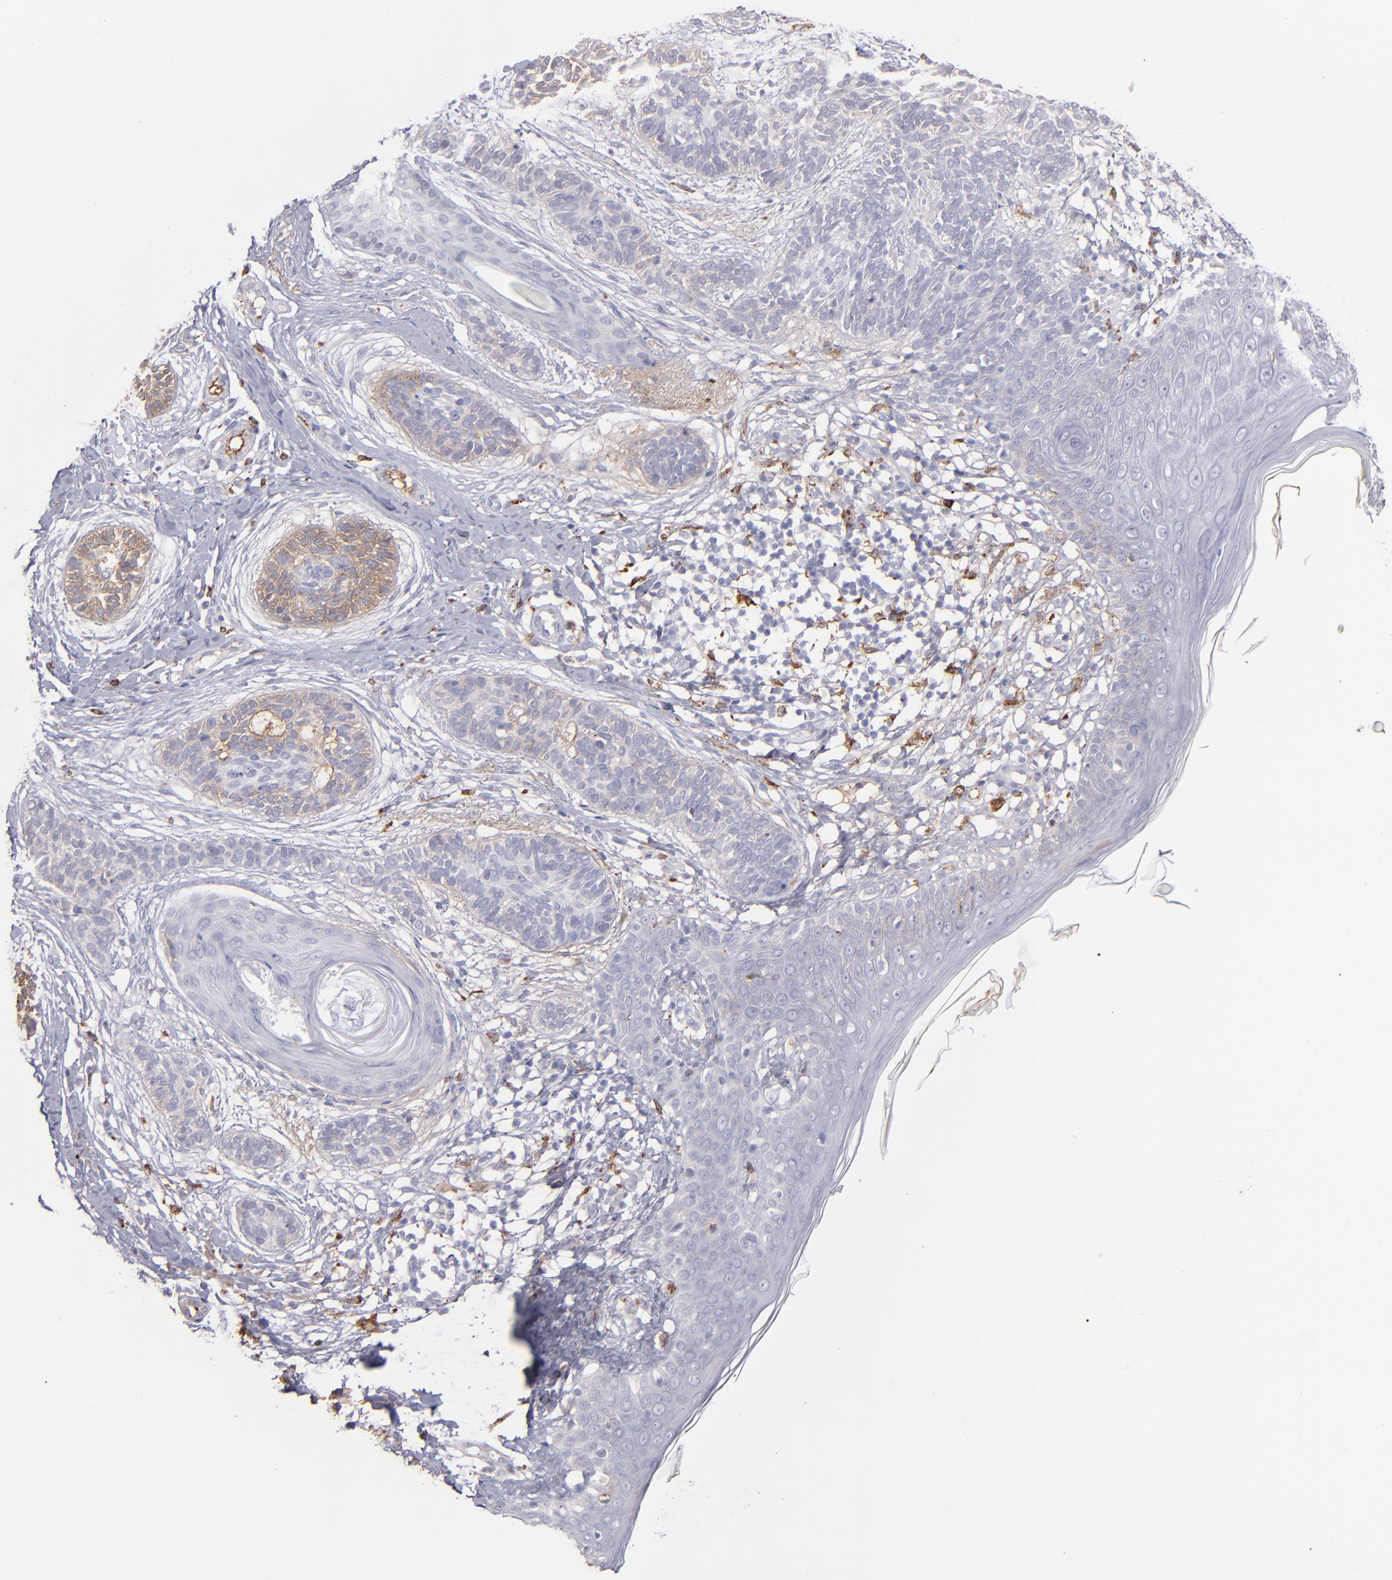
{"staining": {"intensity": "weak", "quantity": "<25%", "location": "cytoplasmic/membranous"}, "tissue": "skin cancer", "cell_type": "Tumor cells", "image_type": "cancer", "snomed": [{"axis": "morphology", "description": "Normal tissue, NOS"}, {"axis": "morphology", "description": "Basal cell carcinoma"}, {"axis": "topography", "description": "Skin"}], "caption": "An immunohistochemistry histopathology image of skin cancer (basal cell carcinoma) is shown. There is no staining in tumor cells of skin cancer (basal cell carcinoma). (DAB (3,3'-diaminobenzidine) immunohistochemistry (IHC), high magnification).", "gene": "C1QA", "patient": {"sex": "male", "age": 63}}